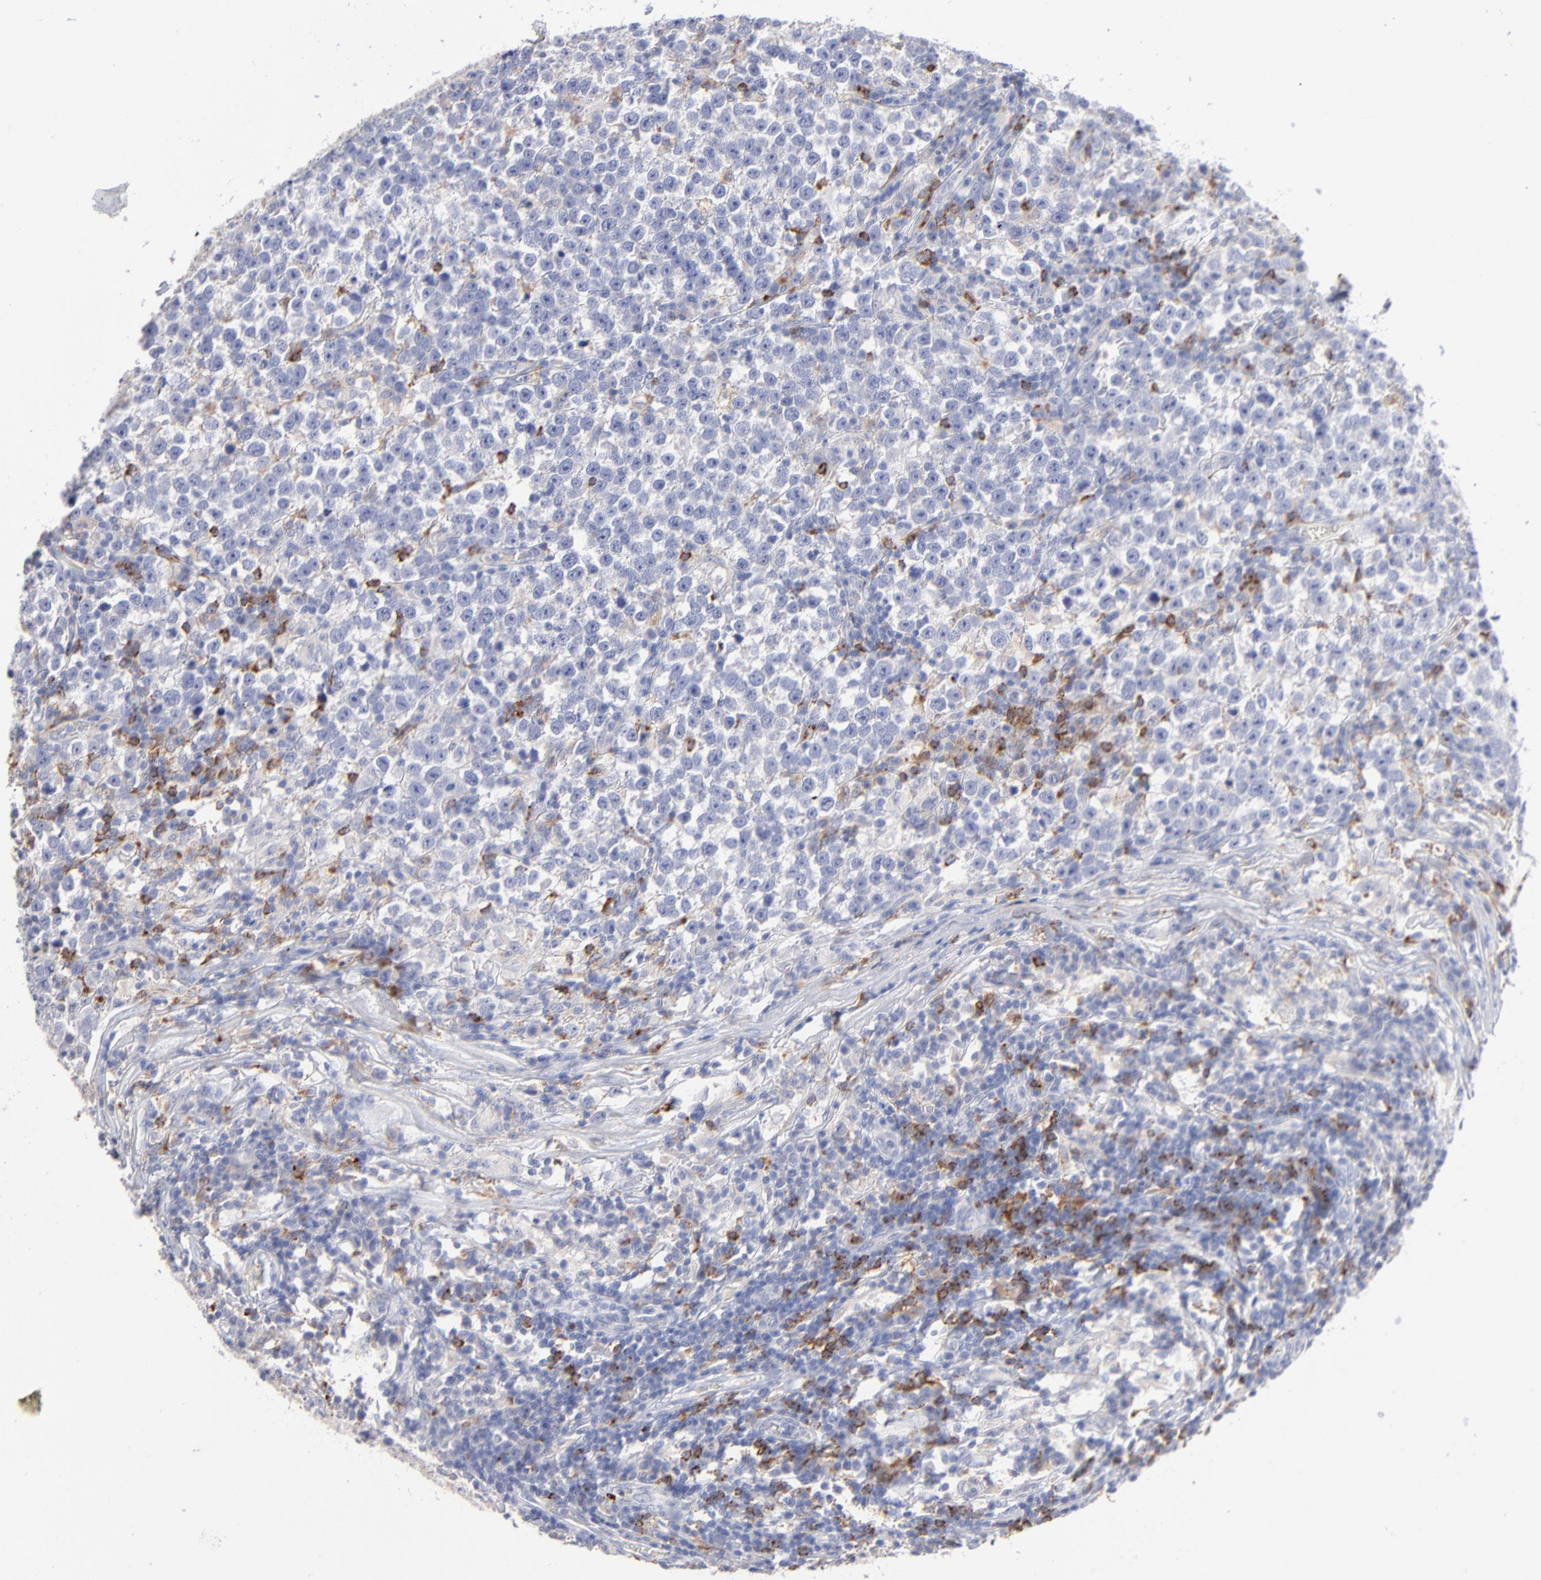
{"staining": {"intensity": "negative", "quantity": "none", "location": "none"}, "tissue": "testis cancer", "cell_type": "Tumor cells", "image_type": "cancer", "snomed": [{"axis": "morphology", "description": "Seminoma, NOS"}, {"axis": "topography", "description": "Testis"}], "caption": "This is an immunohistochemistry (IHC) micrograph of seminoma (testis). There is no positivity in tumor cells.", "gene": "CD180", "patient": {"sex": "male", "age": 43}}